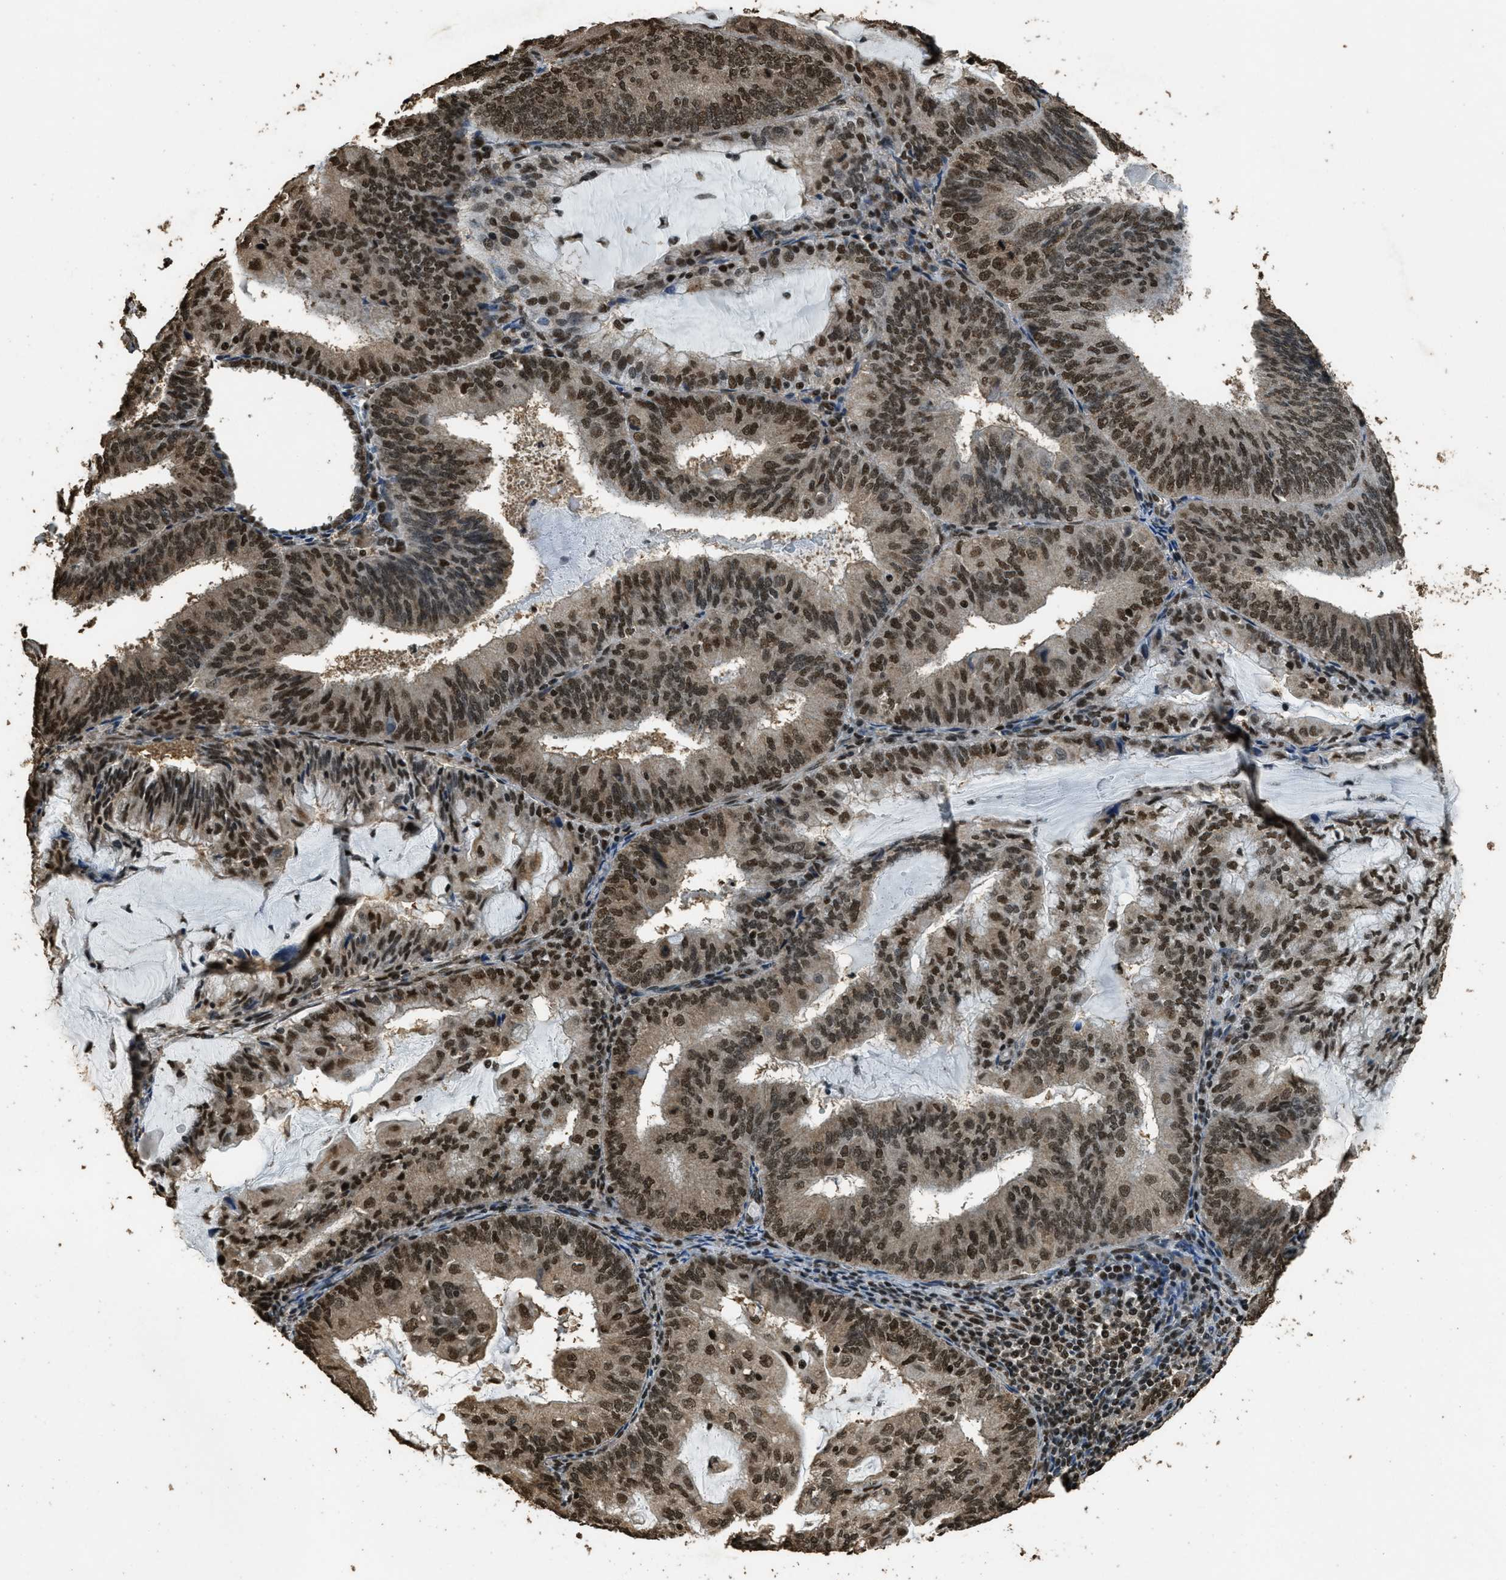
{"staining": {"intensity": "strong", "quantity": ">75%", "location": "nuclear"}, "tissue": "endometrial cancer", "cell_type": "Tumor cells", "image_type": "cancer", "snomed": [{"axis": "morphology", "description": "Adenocarcinoma, NOS"}, {"axis": "topography", "description": "Endometrium"}], "caption": "About >75% of tumor cells in endometrial cancer reveal strong nuclear protein staining as visualized by brown immunohistochemical staining.", "gene": "MYB", "patient": {"sex": "female", "age": 81}}